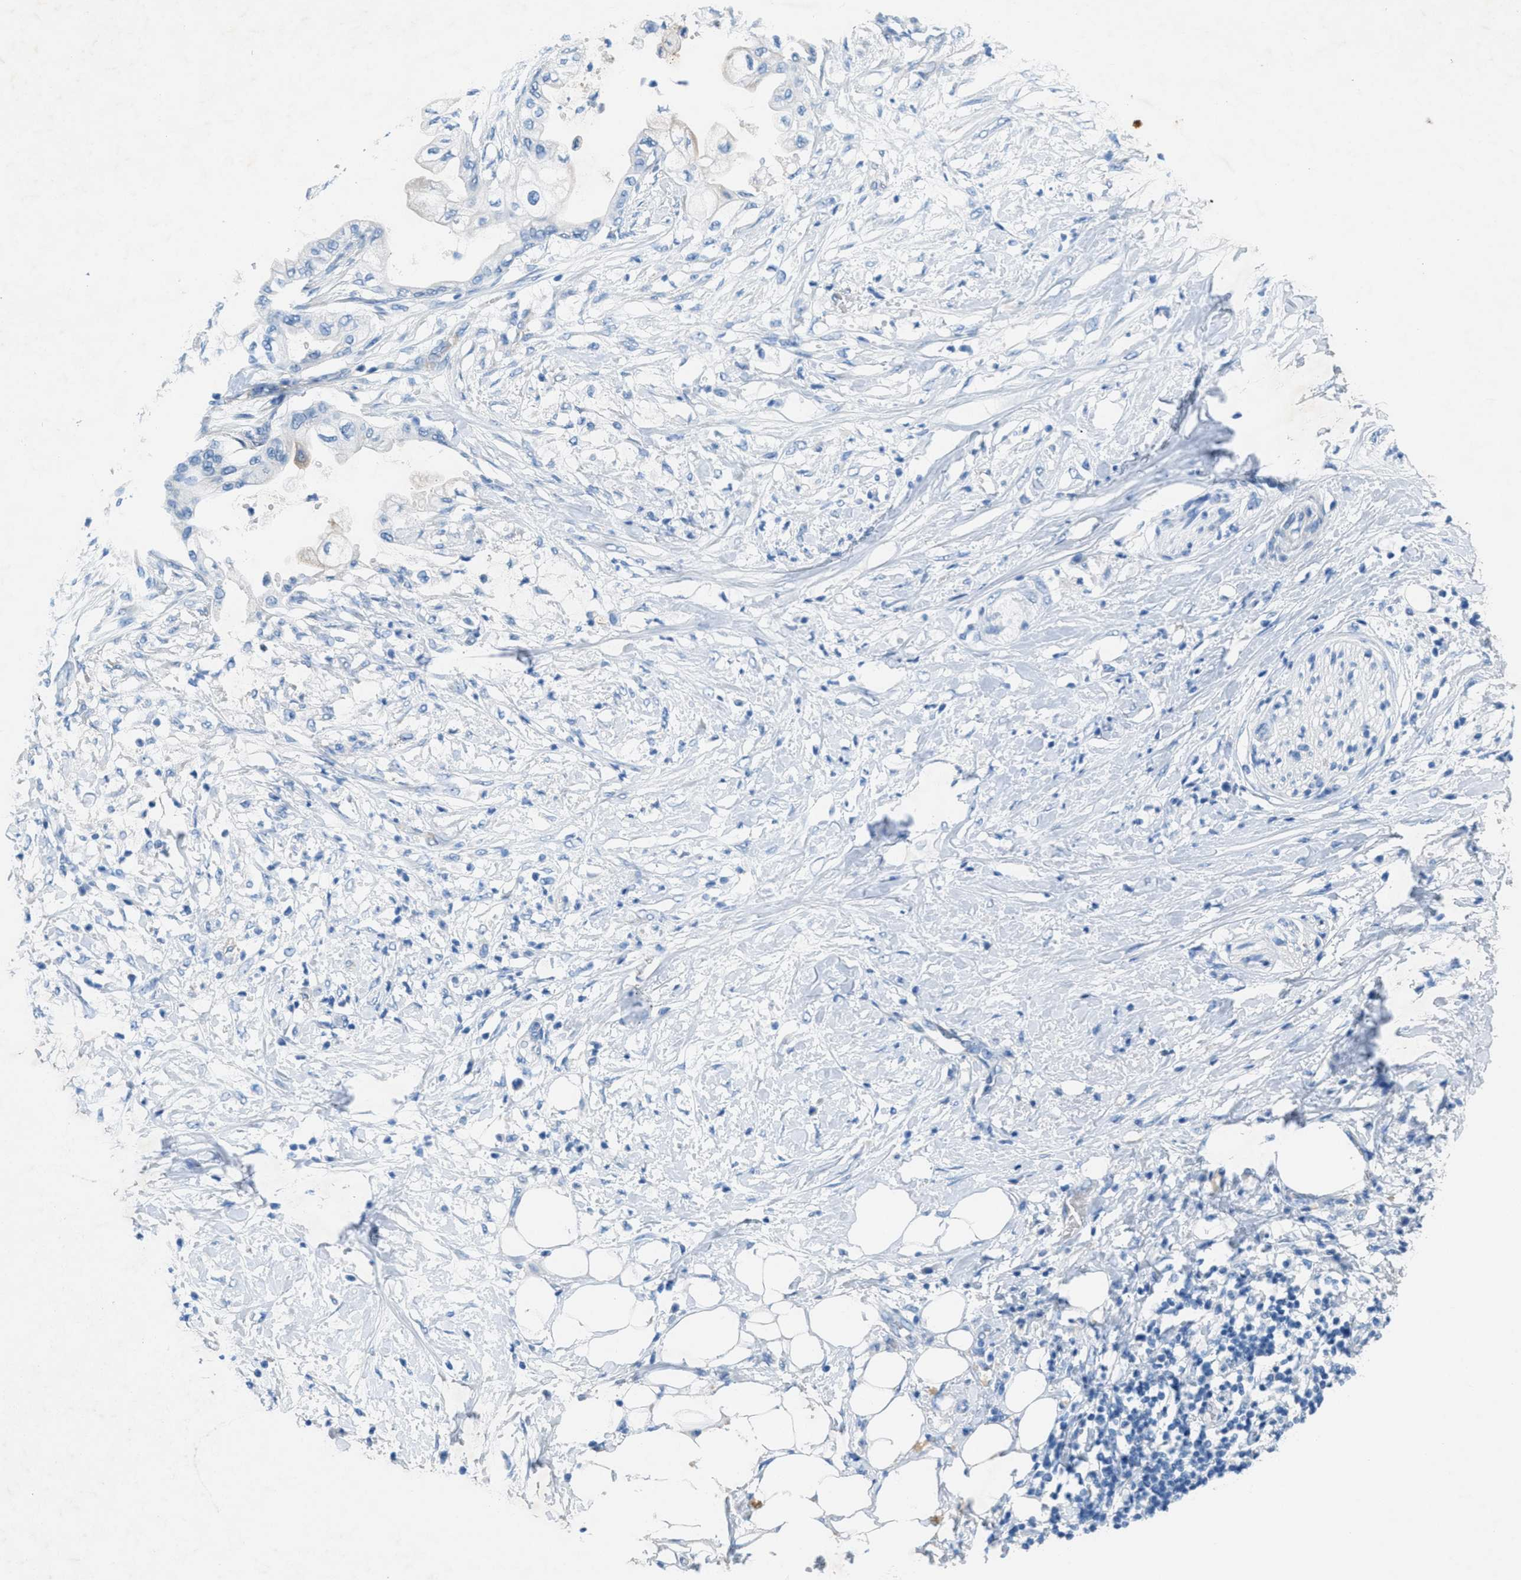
{"staining": {"intensity": "negative", "quantity": "none", "location": "none"}, "tissue": "pancreatic cancer", "cell_type": "Tumor cells", "image_type": "cancer", "snomed": [{"axis": "morphology", "description": "Normal tissue, NOS"}, {"axis": "morphology", "description": "Adenocarcinoma, NOS"}, {"axis": "topography", "description": "Pancreas"}, {"axis": "topography", "description": "Duodenum"}], "caption": "A high-resolution micrograph shows immunohistochemistry staining of pancreatic cancer (adenocarcinoma), which reveals no significant staining in tumor cells. (DAB (3,3'-diaminobenzidine) IHC, high magnification).", "gene": "GALNT17", "patient": {"sex": "female", "age": 60}}